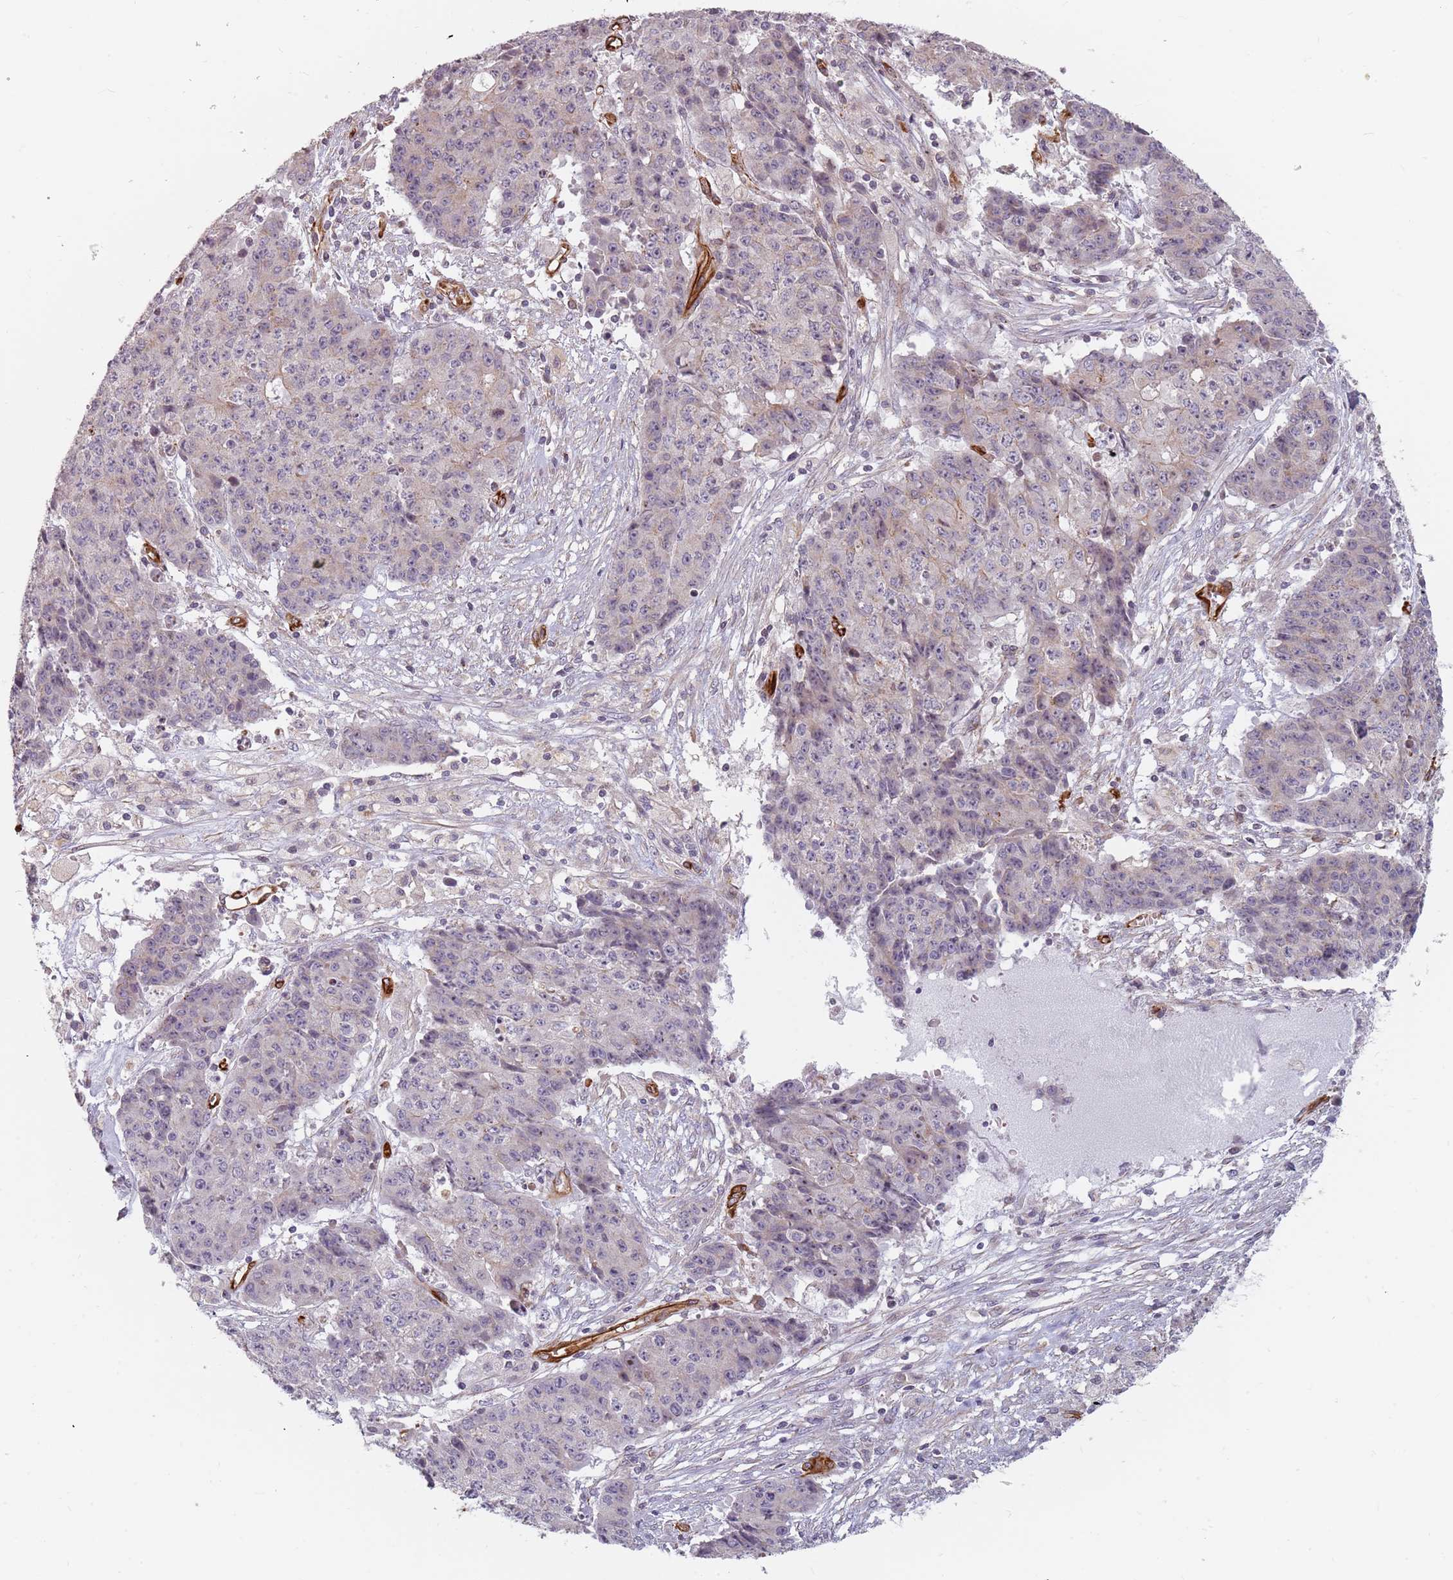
{"staining": {"intensity": "negative", "quantity": "none", "location": "none"}, "tissue": "ovarian cancer", "cell_type": "Tumor cells", "image_type": "cancer", "snomed": [{"axis": "morphology", "description": "Carcinoma, endometroid"}, {"axis": "topography", "description": "Ovary"}], "caption": "Ovarian endometroid carcinoma stained for a protein using immunohistochemistry (IHC) demonstrates no expression tumor cells.", "gene": "GAS2L3", "patient": {"sex": "female", "age": 42}}